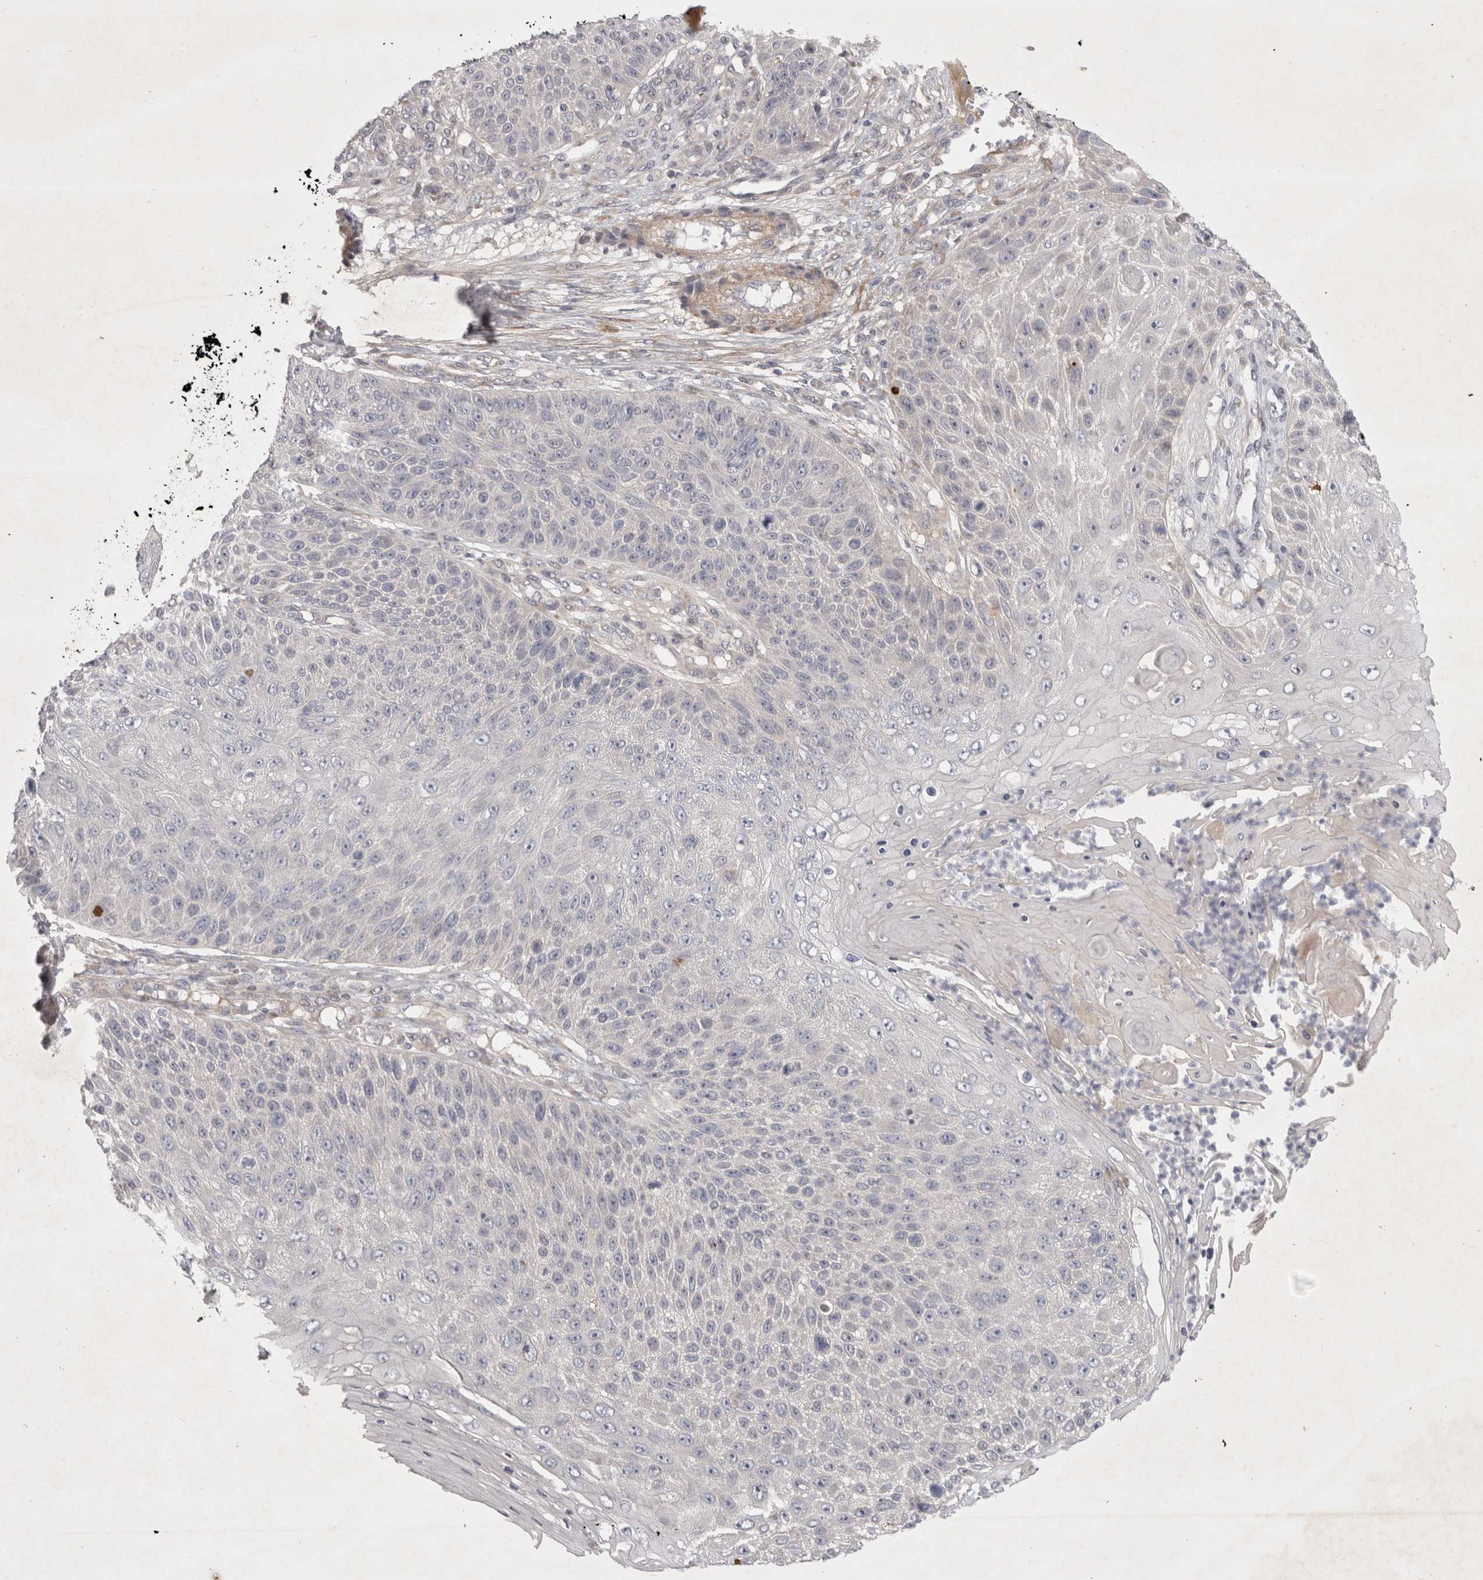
{"staining": {"intensity": "negative", "quantity": "none", "location": "none"}, "tissue": "skin cancer", "cell_type": "Tumor cells", "image_type": "cancer", "snomed": [{"axis": "morphology", "description": "Squamous cell carcinoma, NOS"}, {"axis": "topography", "description": "Skin"}], "caption": "Immunohistochemical staining of skin squamous cell carcinoma displays no significant staining in tumor cells. The staining was performed using DAB (3,3'-diaminobenzidine) to visualize the protein expression in brown, while the nuclei were stained in blue with hematoxylin (Magnification: 20x).", "gene": "BZW2", "patient": {"sex": "female", "age": 88}}